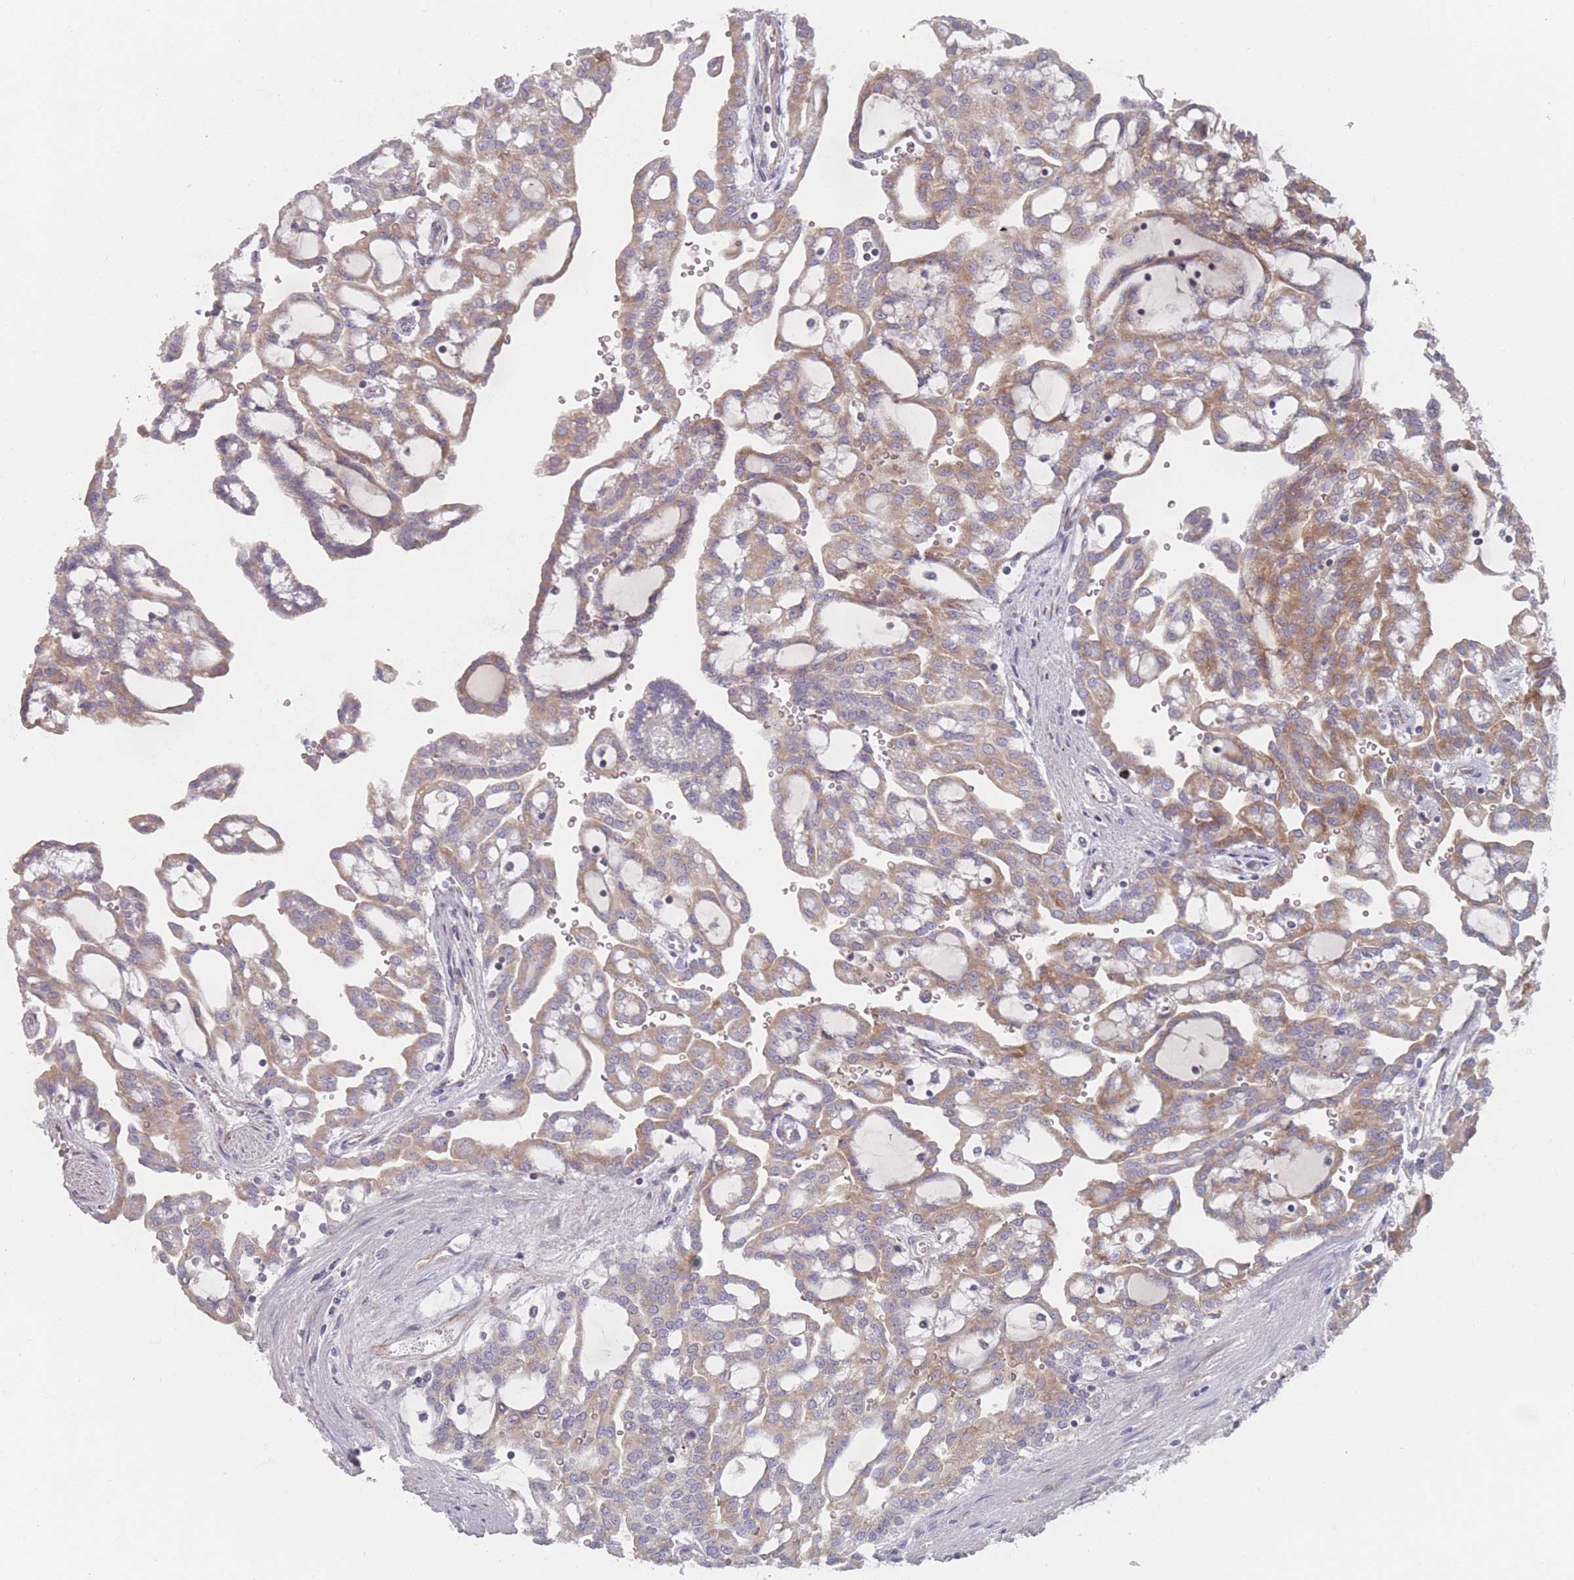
{"staining": {"intensity": "weak", "quantity": ">75%", "location": "cytoplasmic/membranous"}, "tissue": "renal cancer", "cell_type": "Tumor cells", "image_type": "cancer", "snomed": [{"axis": "morphology", "description": "Adenocarcinoma, NOS"}, {"axis": "topography", "description": "Kidney"}], "caption": "High-power microscopy captured an IHC image of renal cancer, revealing weak cytoplasmic/membranous expression in about >75% of tumor cells.", "gene": "CACNG5", "patient": {"sex": "male", "age": 63}}